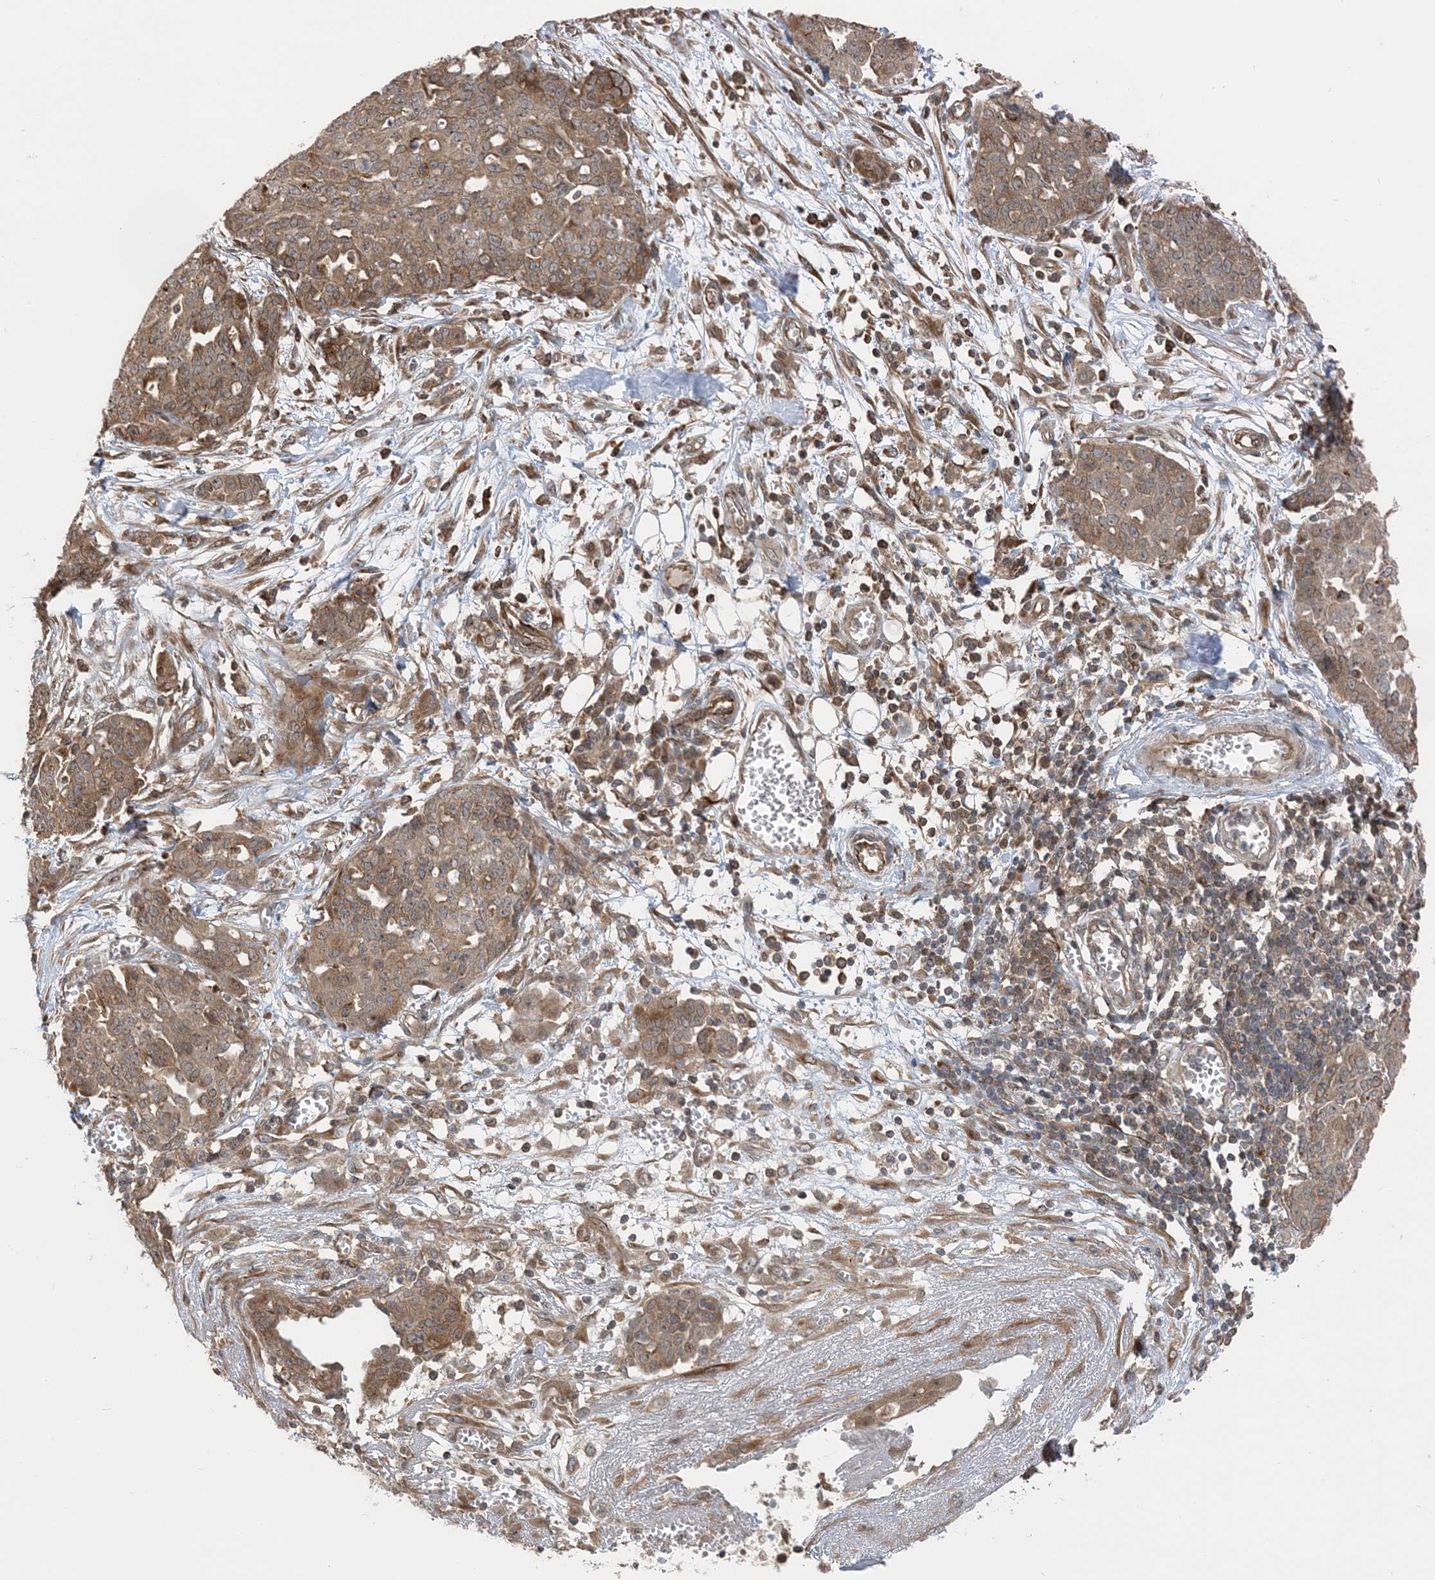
{"staining": {"intensity": "moderate", "quantity": ">75%", "location": "cytoplasmic/membranous"}, "tissue": "ovarian cancer", "cell_type": "Tumor cells", "image_type": "cancer", "snomed": [{"axis": "morphology", "description": "Cystadenocarcinoma, serous, NOS"}, {"axis": "topography", "description": "Soft tissue"}, {"axis": "topography", "description": "Ovary"}], "caption": "Ovarian cancer (serous cystadenocarcinoma) tissue exhibits moderate cytoplasmic/membranous staining in about >75% of tumor cells, visualized by immunohistochemistry. (brown staining indicates protein expression, while blue staining denotes nuclei).", "gene": "ZBTB3", "patient": {"sex": "female", "age": 57}}